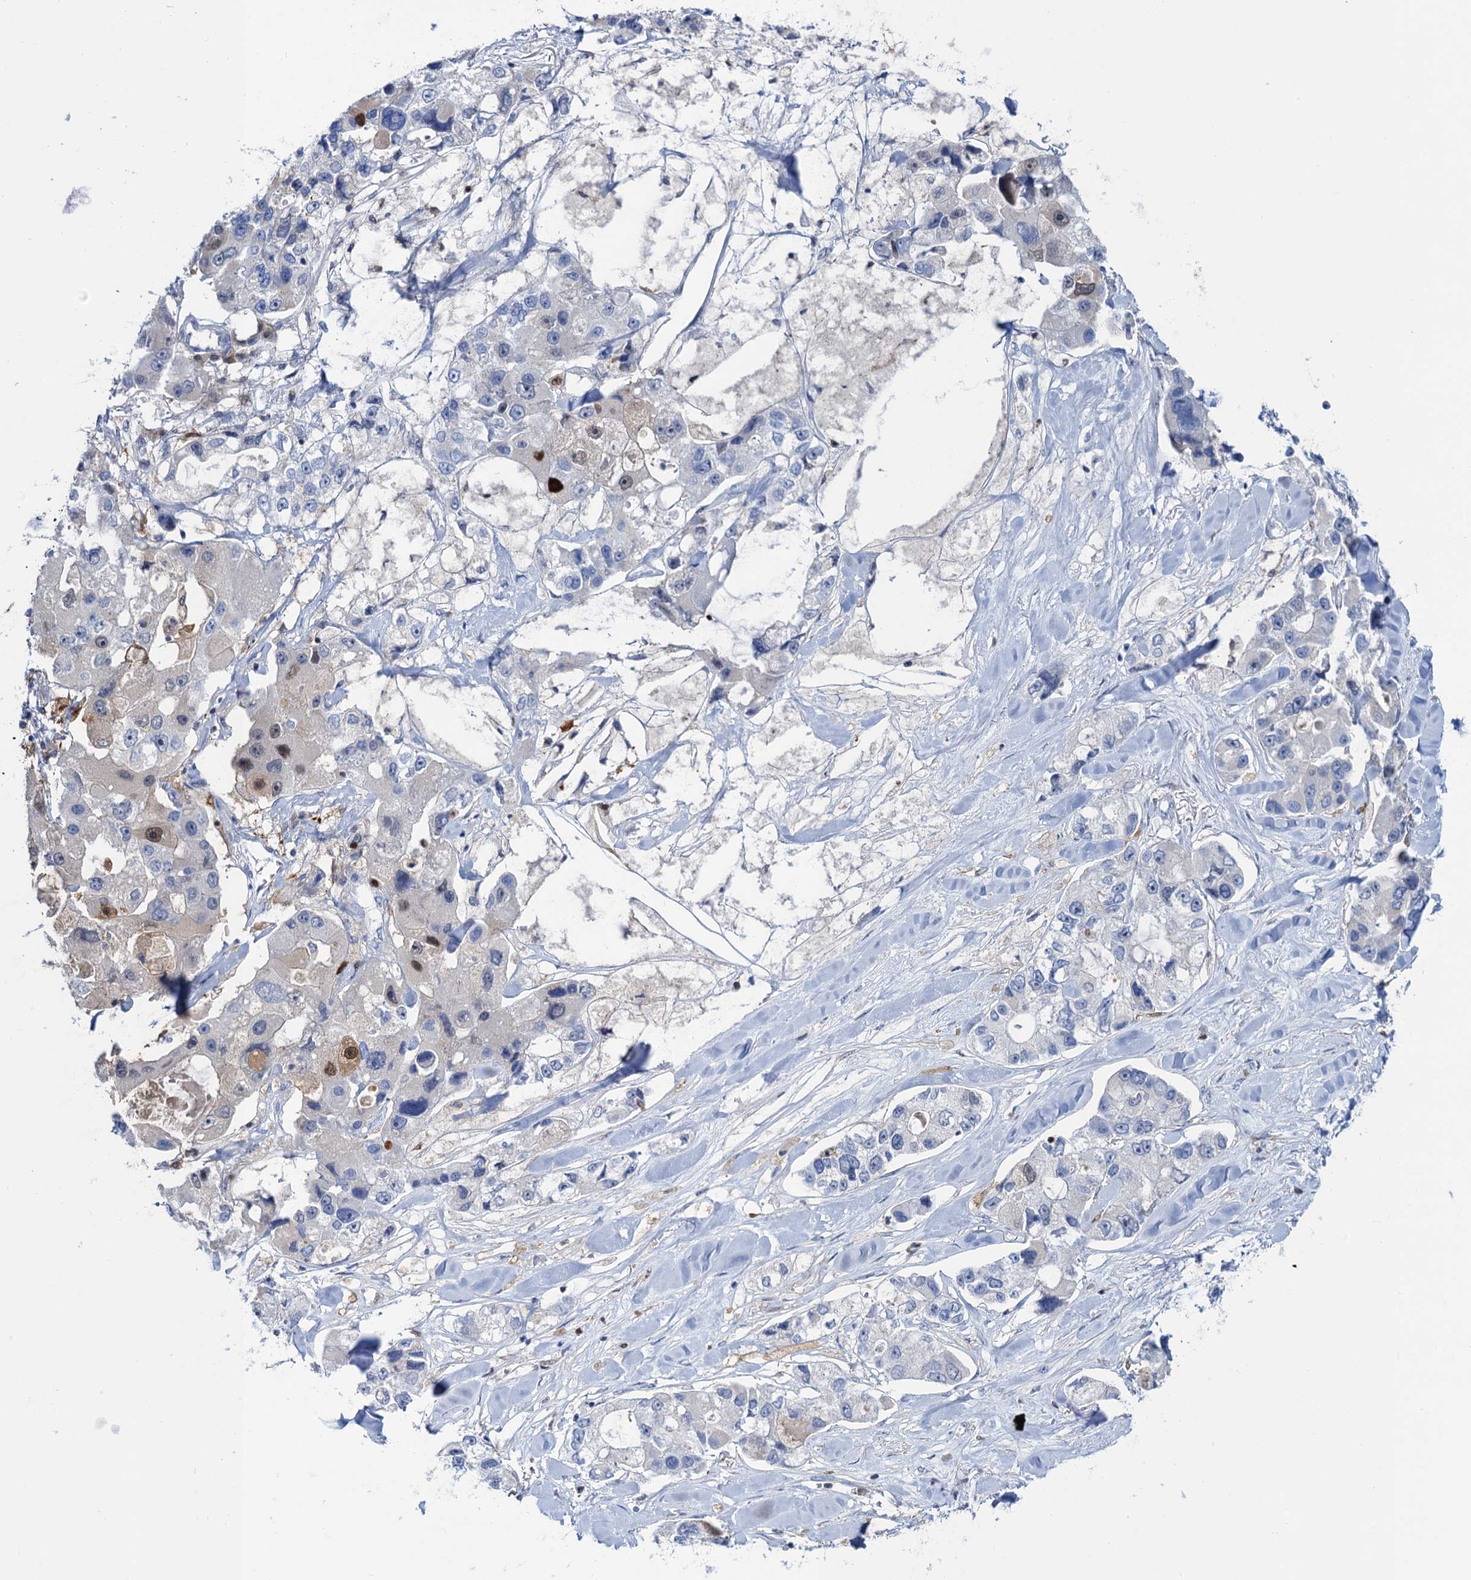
{"staining": {"intensity": "moderate", "quantity": "<25%", "location": "nuclear"}, "tissue": "lung cancer", "cell_type": "Tumor cells", "image_type": "cancer", "snomed": [{"axis": "morphology", "description": "Adenocarcinoma, NOS"}, {"axis": "topography", "description": "Lung"}], "caption": "Moderate nuclear protein expression is identified in approximately <25% of tumor cells in lung cancer.", "gene": "FAH", "patient": {"sex": "female", "age": 54}}